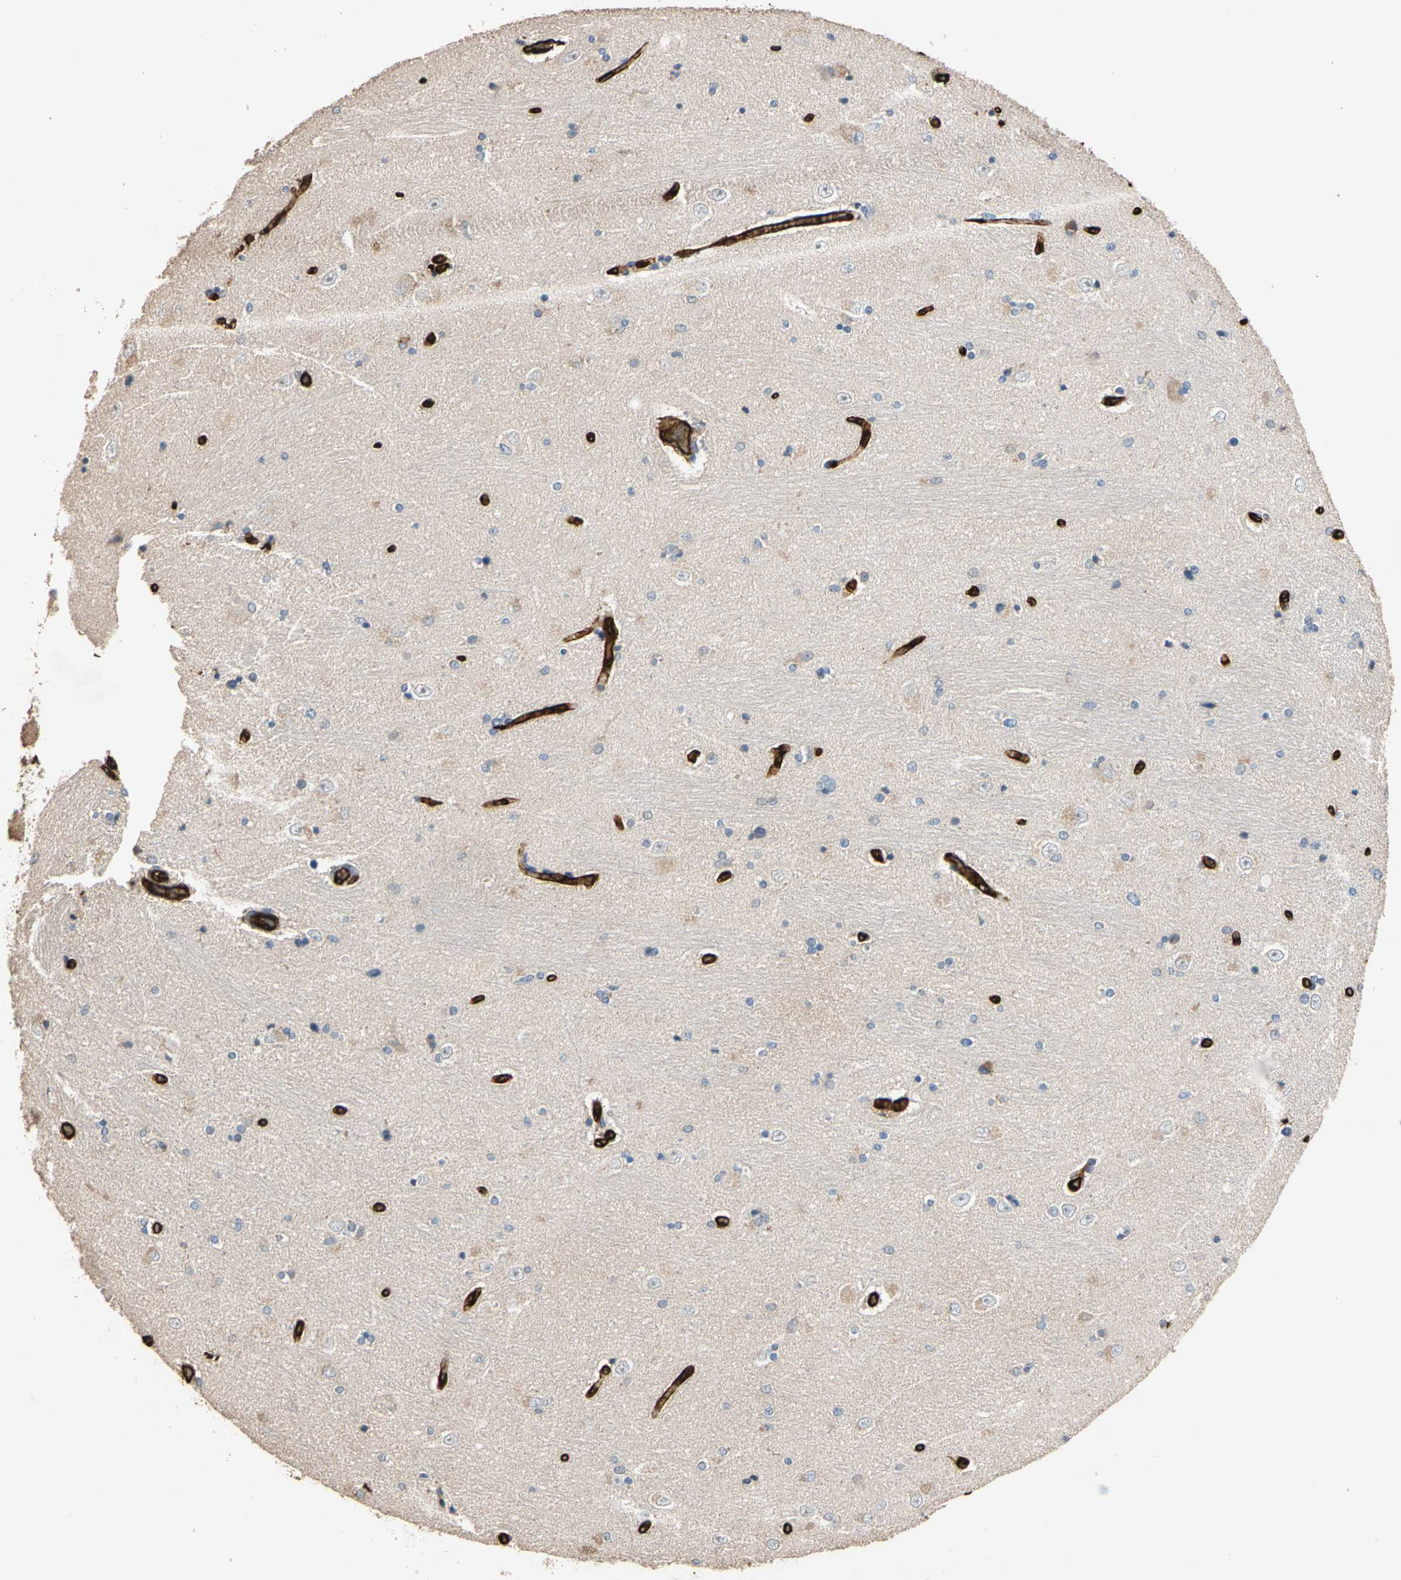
{"staining": {"intensity": "negative", "quantity": "none", "location": "none"}, "tissue": "hippocampus", "cell_type": "Glial cells", "image_type": "normal", "snomed": [{"axis": "morphology", "description": "Normal tissue, NOS"}, {"axis": "topography", "description": "Hippocampus"}], "caption": "An immunohistochemistry micrograph of unremarkable hippocampus is shown. There is no staining in glial cells of hippocampus.", "gene": "RIOK2", "patient": {"sex": "female", "age": 54}}